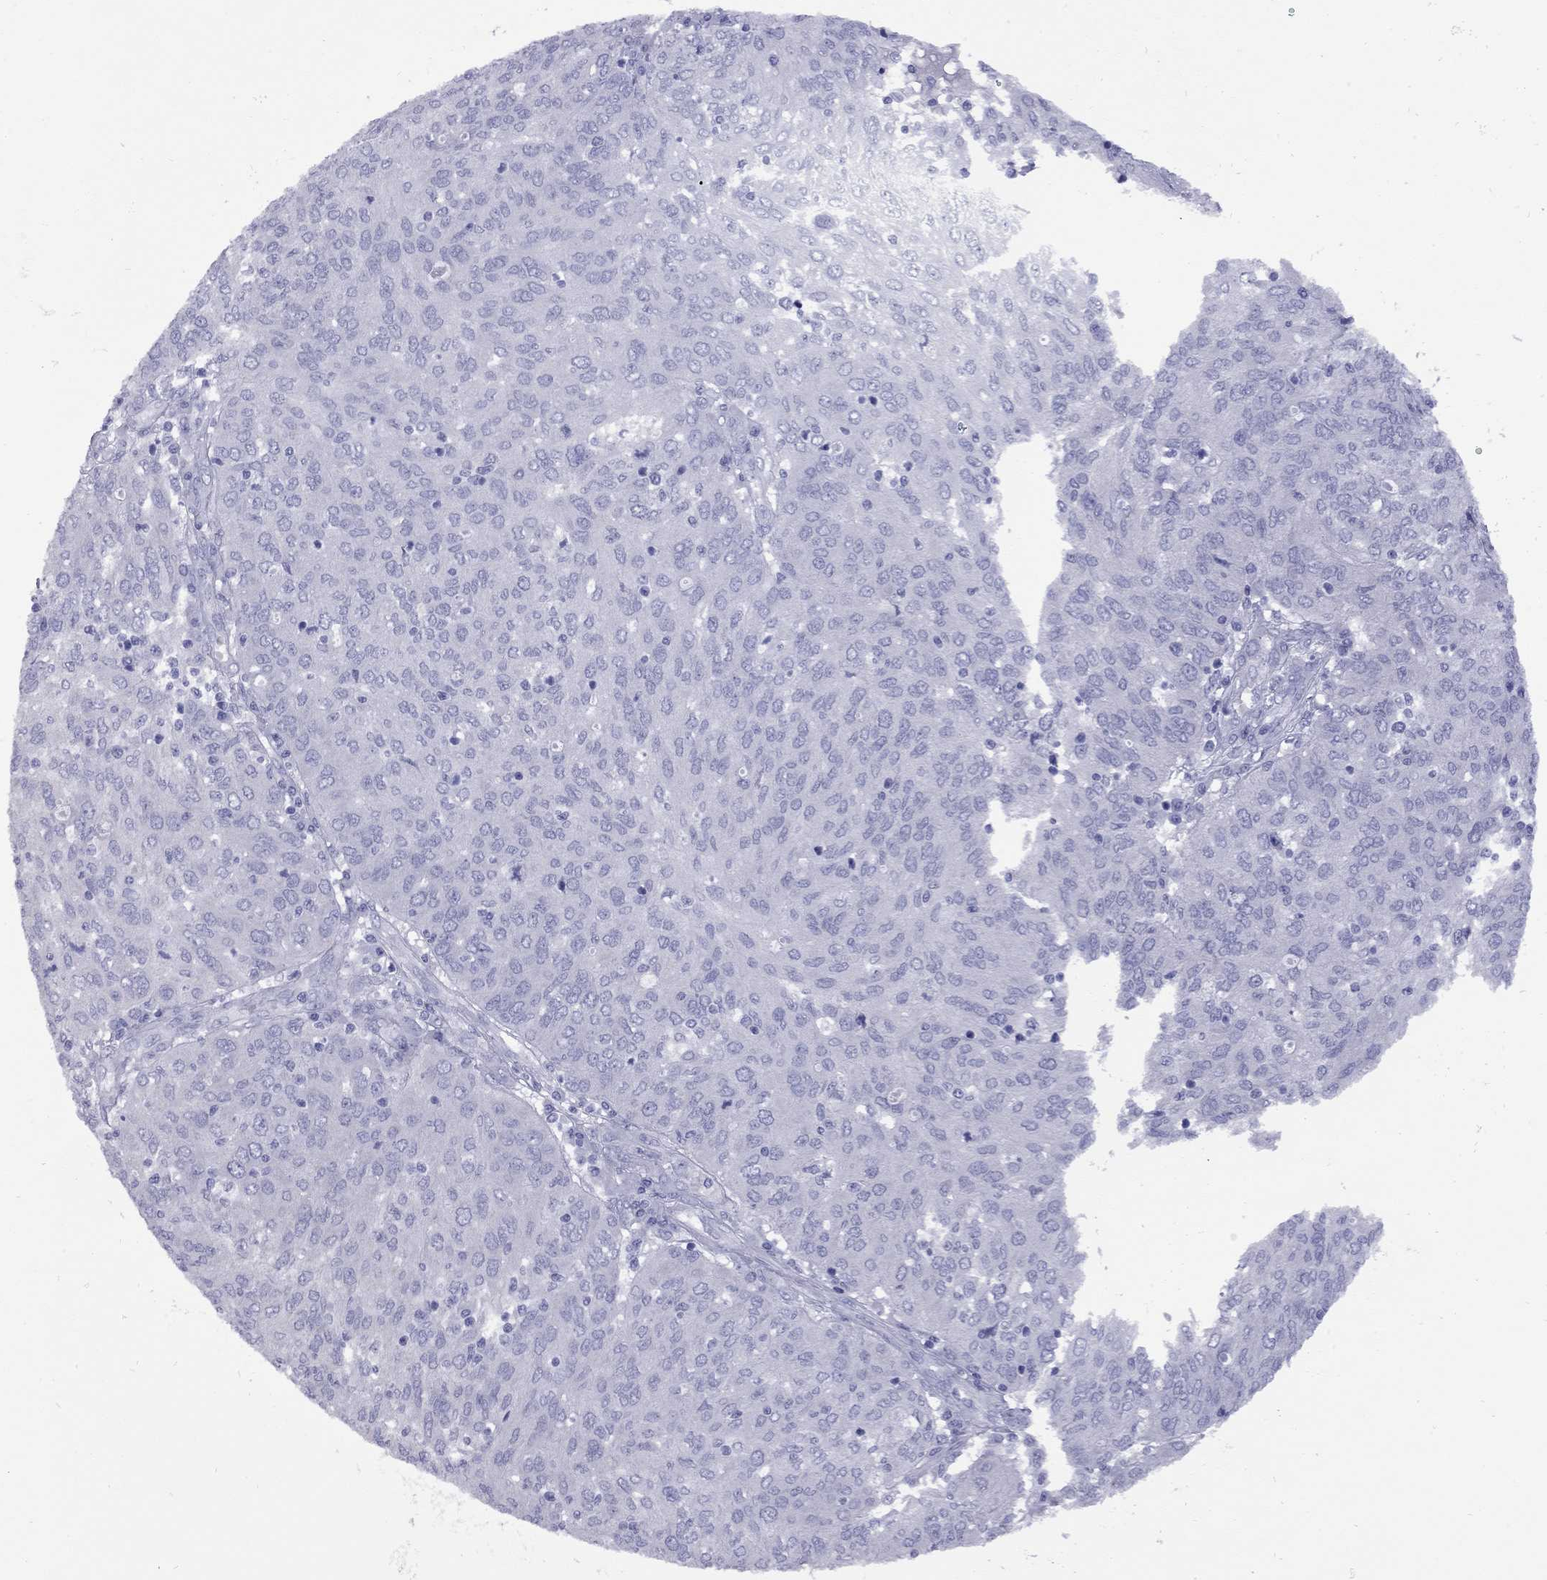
{"staining": {"intensity": "negative", "quantity": "none", "location": "none"}, "tissue": "ovarian cancer", "cell_type": "Tumor cells", "image_type": "cancer", "snomed": [{"axis": "morphology", "description": "Carcinoma, endometroid"}, {"axis": "topography", "description": "Ovary"}], "caption": "A high-resolution micrograph shows immunohistochemistry staining of endometroid carcinoma (ovarian), which displays no significant positivity in tumor cells.", "gene": "EPPIN", "patient": {"sex": "female", "age": 50}}